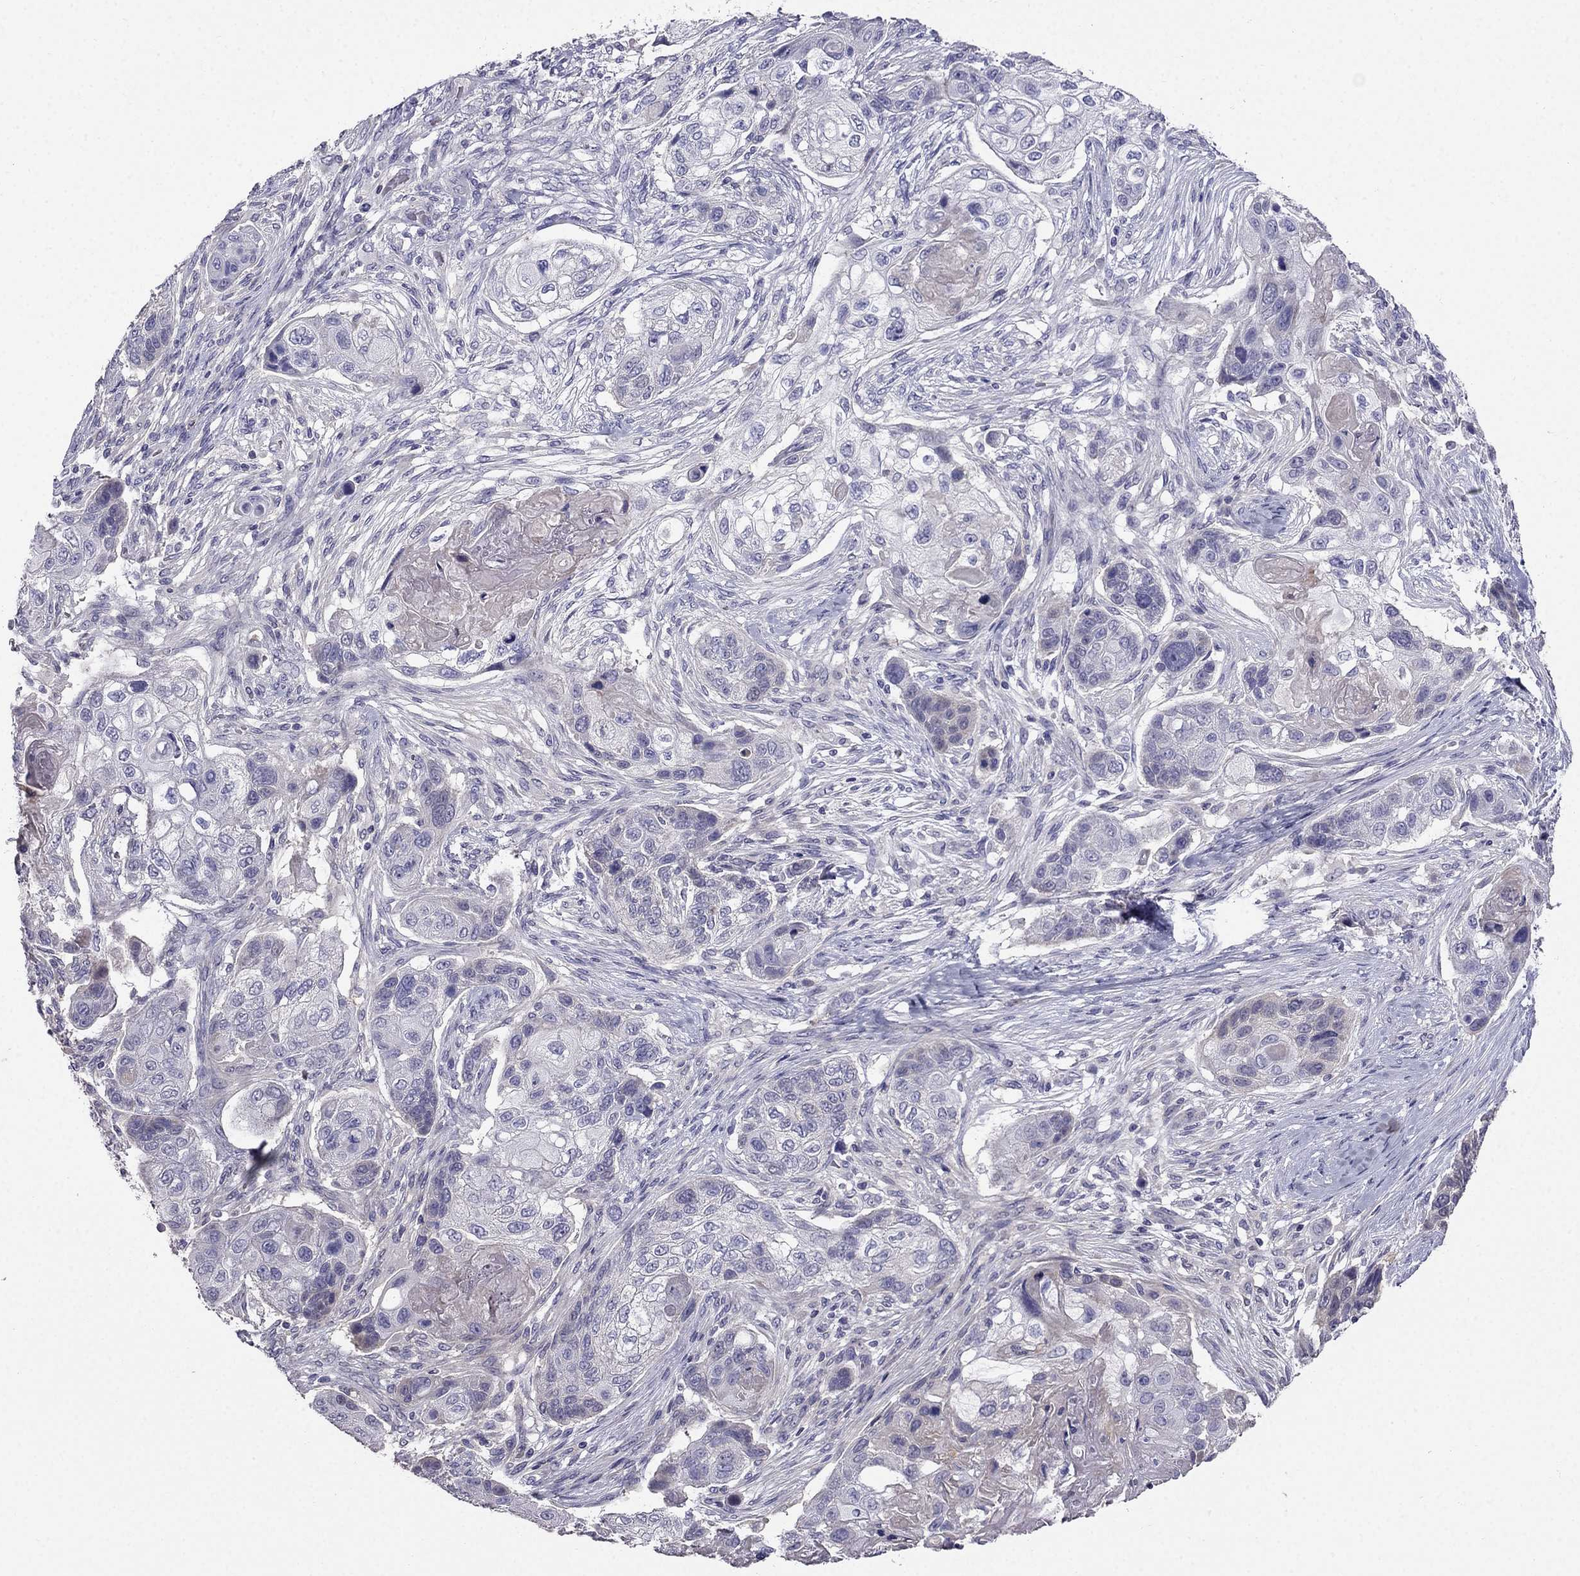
{"staining": {"intensity": "negative", "quantity": "none", "location": "none"}, "tissue": "lung cancer", "cell_type": "Tumor cells", "image_type": "cancer", "snomed": [{"axis": "morphology", "description": "Normal tissue, NOS"}, {"axis": "morphology", "description": "Squamous cell carcinoma, NOS"}, {"axis": "topography", "description": "Bronchus"}, {"axis": "topography", "description": "Lung"}], "caption": "Tumor cells show no significant positivity in lung cancer.", "gene": "AS3MT", "patient": {"sex": "male", "age": 69}}